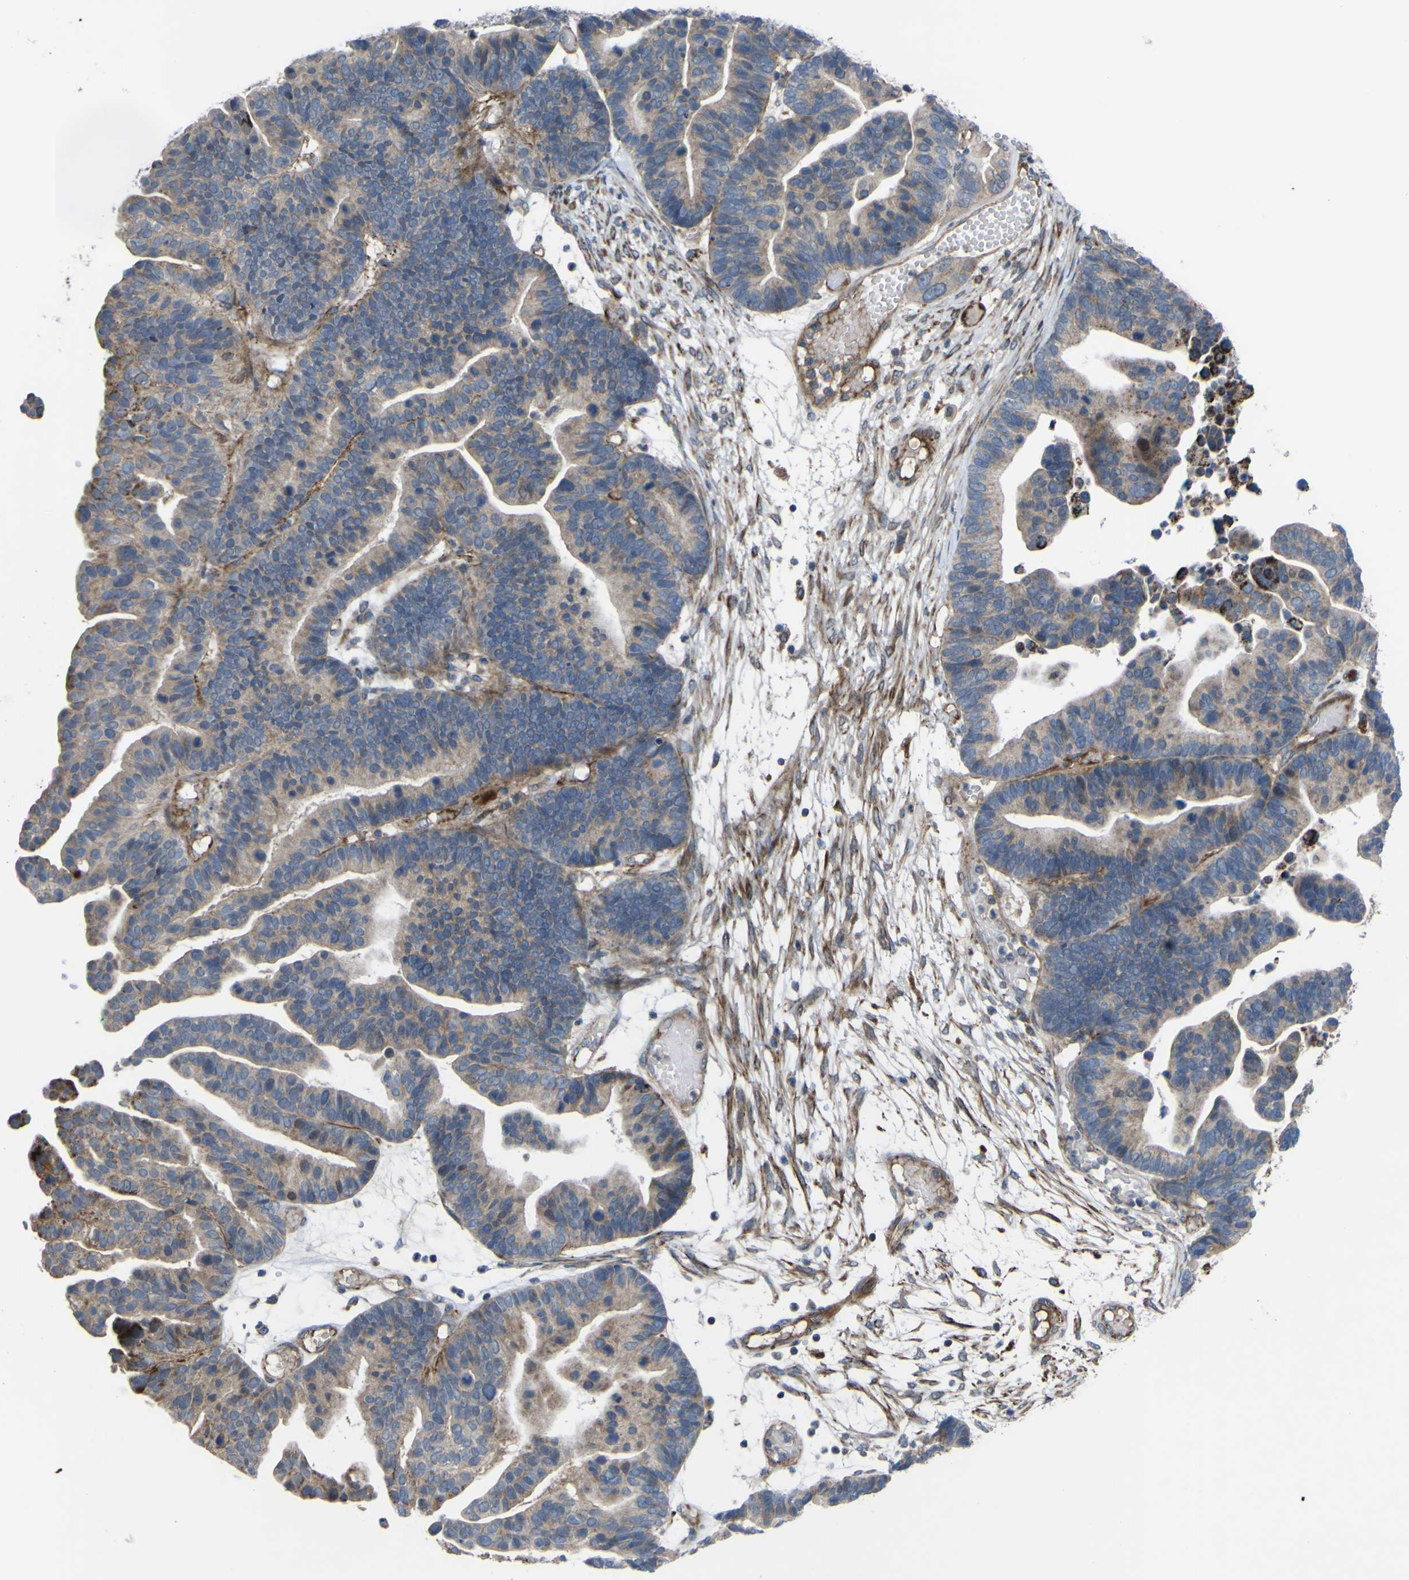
{"staining": {"intensity": "weak", "quantity": "25%-75%", "location": "cytoplasmic/membranous"}, "tissue": "ovarian cancer", "cell_type": "Tumor cells", "image_type": "cancer", "snomed": [{"axis": "morphology", "description": "Cystadenocarcinoma, serous, NOS"}, {"axis": "topography", "description": "Ovary"}], "caption": "Tumor cells reveal low levels of weak cytoplasmic/membranous positivity in approximately 25%-75% of cells in human ovarian cancer (serous cystadenocarcinoma).", "gene": "GPLD1", "patient": {"sex": "female", "age": 56}}